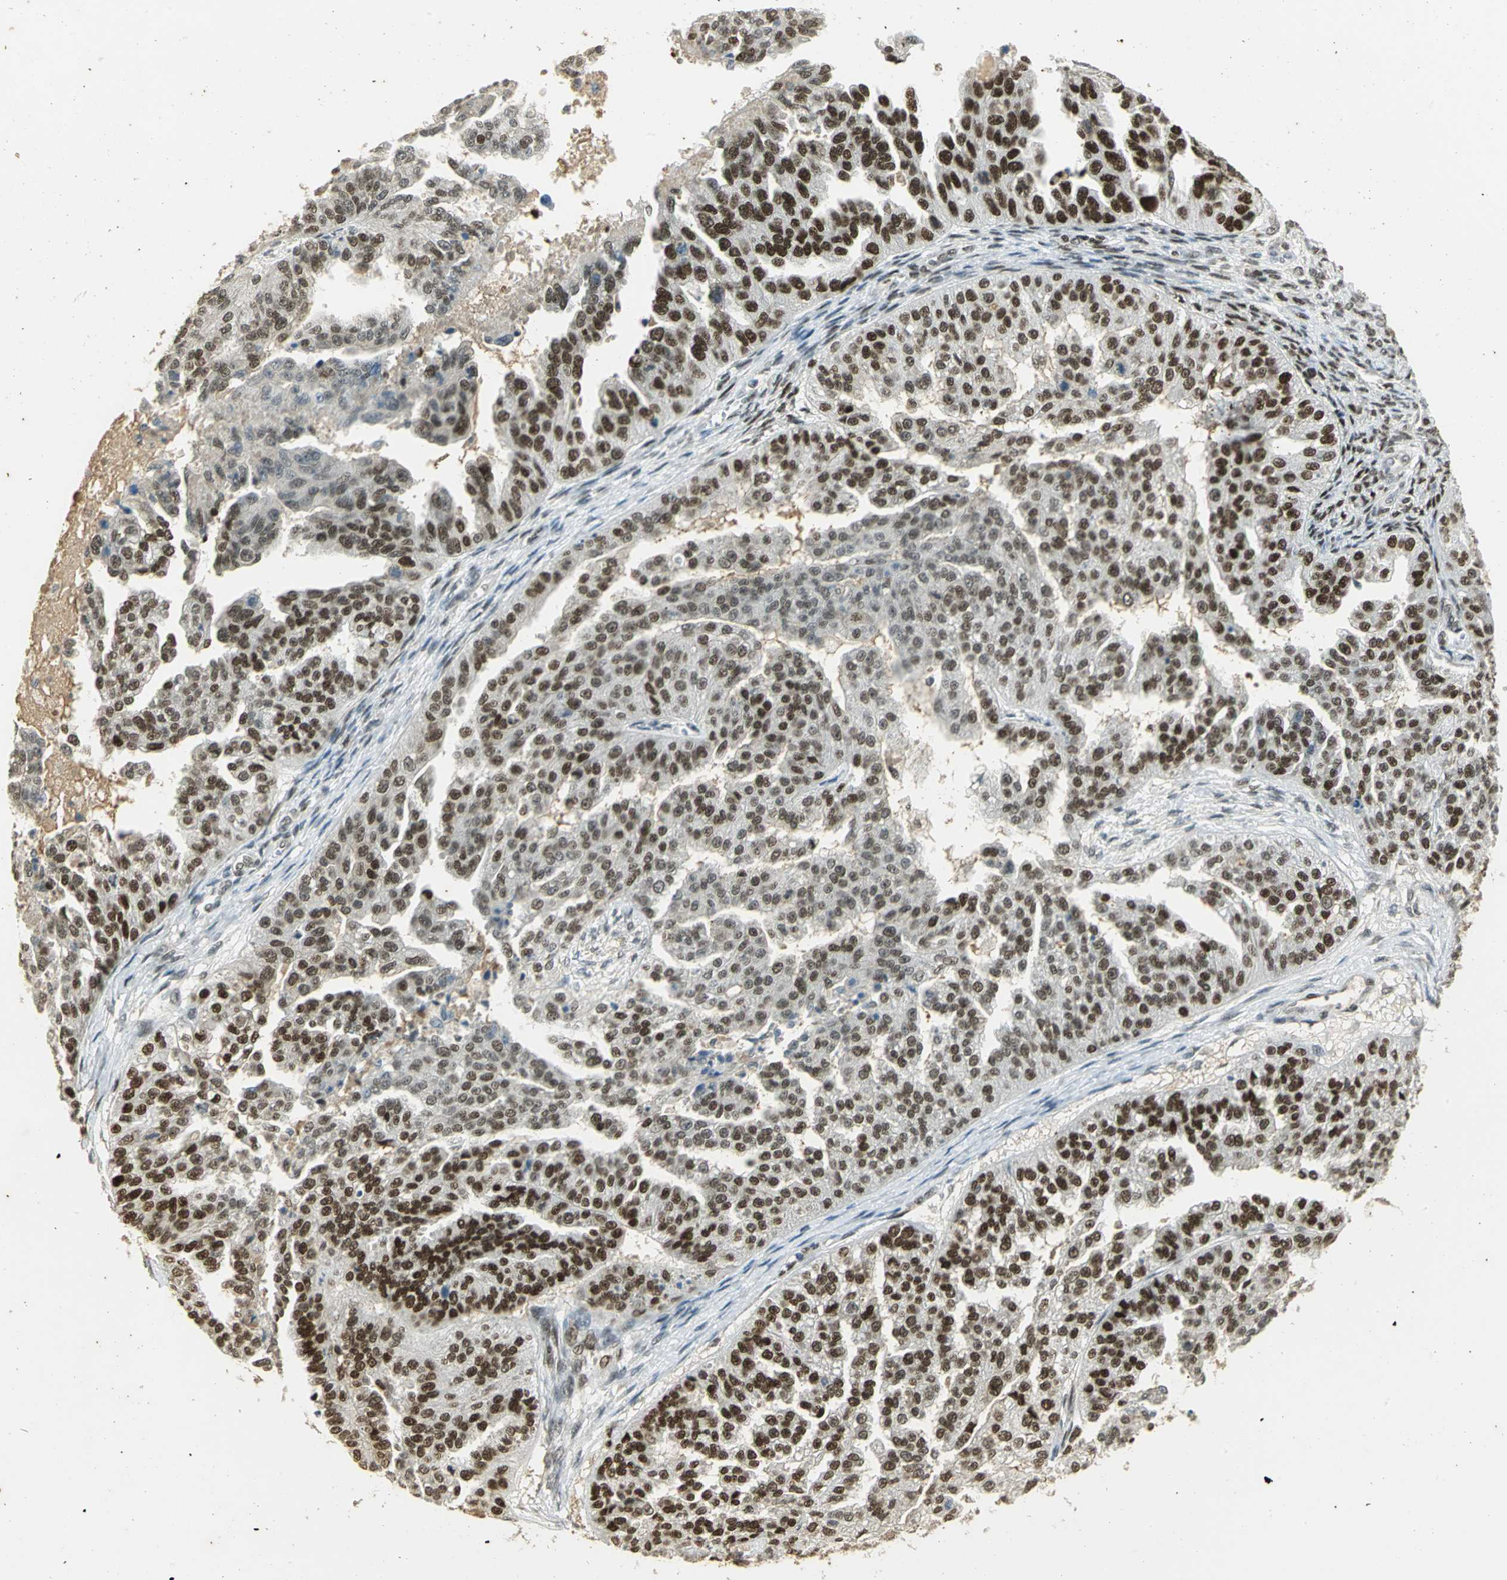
{"staining": {"intensity": "strong", "quantity": ">75%", "location": "nuclear"}, "tissue": "ovarian cancer", "cell_type": "Tumor cells", "image_type": "cancer", "snomed": [{"axis": "morphology", "description": "Cystadenocarcinoma, serous, NOS"}, {"axis": "topography", "description": "Ovary"}], "caption": "Immunohistochemistry micrograph of neoplastic tissue: ovarian cancer stained using immunohistochemistry (IHC) displays high levels of strong protein expression localized specifically in the nuclear of tumor cells, appearing as a nuclear brown color.", "gene": "AK6", "patient": {"sex": "female", "age": 58}}